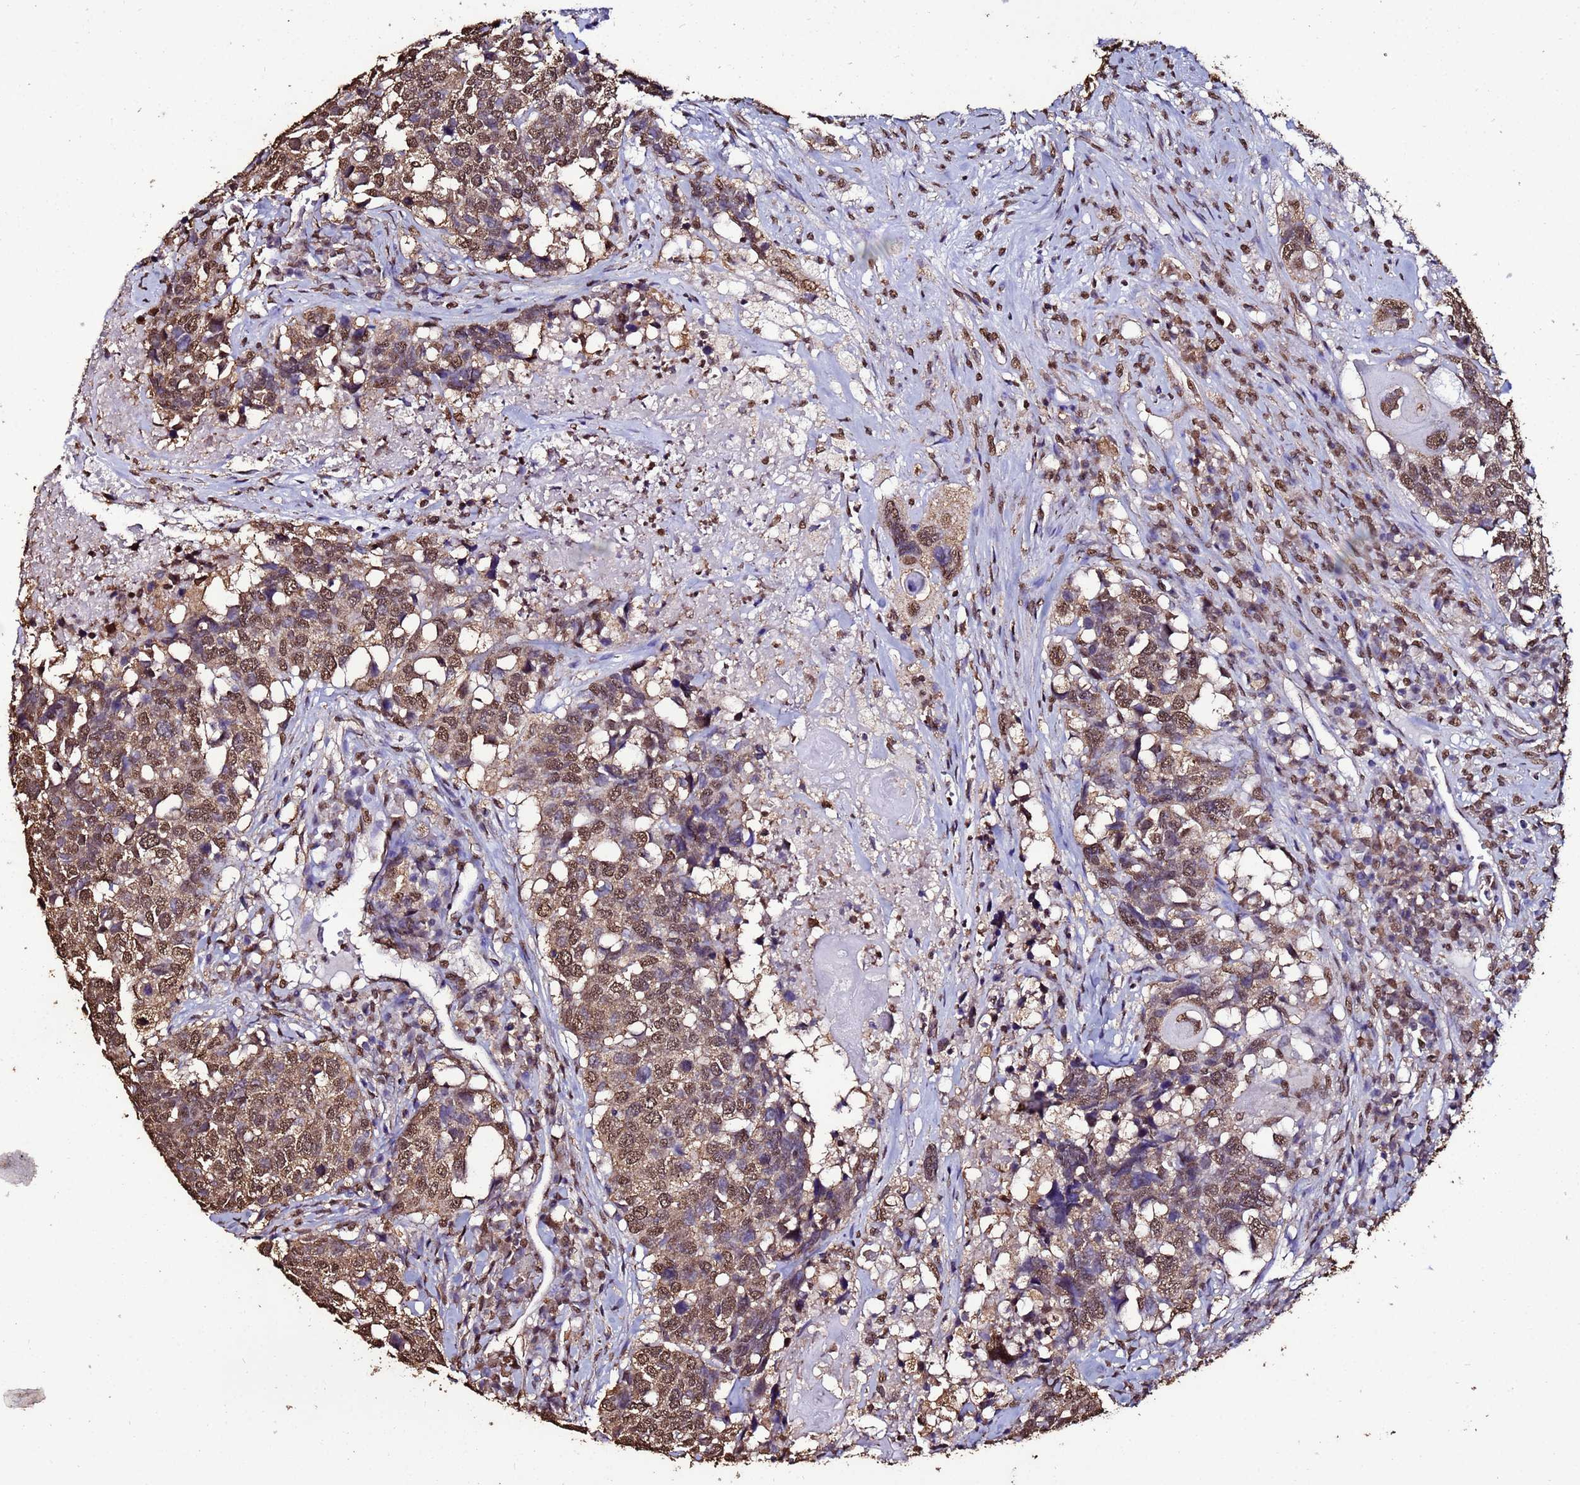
{"staining": {"intensity": "moderate", "quantity": ">75%", "location": "cytoplasmic/membranous,nuclear"}, "tissue": "head and neck cancer", "cell_type": "Tumor cells", "image_type": "cancer", "snomed": [{"axis": "morphology", "description": "Squamous cell carcinoma, NOS"}, {"axis": "topography", "description": "Head-Neck"}], "caption": "Protein expression analysis of human squamous cell carcinoma (head and neck) reveals moderate cytoplasmic/membranous and nuclear positivity in about >75% of tumor cells. (DAB (3,3'-diaminobenzidine) IHC with brightfield microscopy, high magnification).", "gene": "TRIP6", "patient": {"sex": "male", "age": 66}}